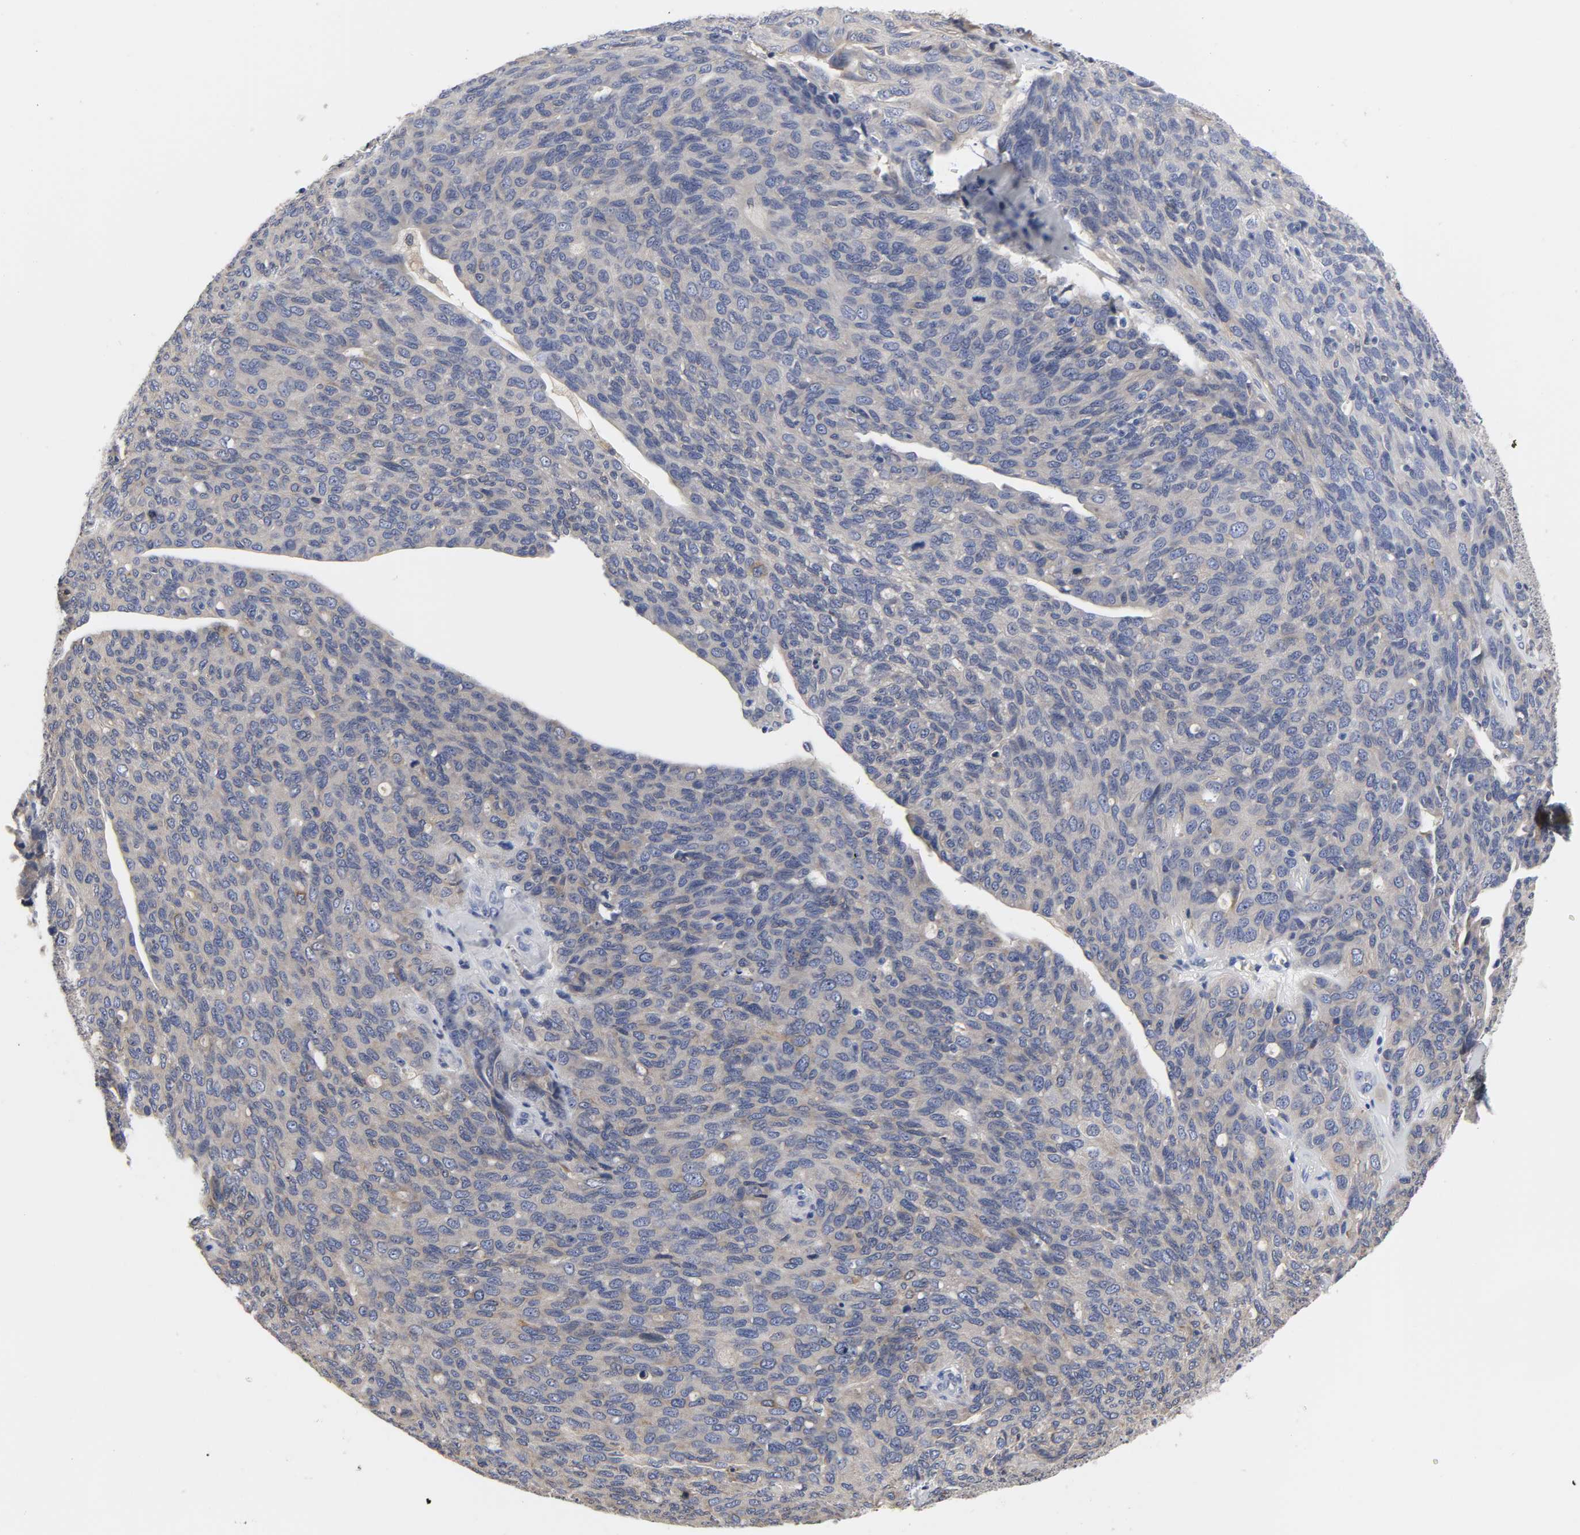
{"staining": {"intensity": "weak", "quantity": "25%-75%", "location": "cytoplasmic/membranous"}, "tissue": "ovarian cancer", "cell_type": "Tumor cells", "image_type": "cancer", "snomed": [{"axis": "morphology", "description": "Carcinoma, endometroid"}, {"axis": "topography", "description": "Ovary"}], "caption": "There is low levels of weak cytoplasmic/membranous positivity in tumor cells of endometroid carcinoma (ovarian), as demonstrated by immunohistochemical staining (brown color).", "gene": "HCK", "patient": {"sex": "female", "age": 60}}